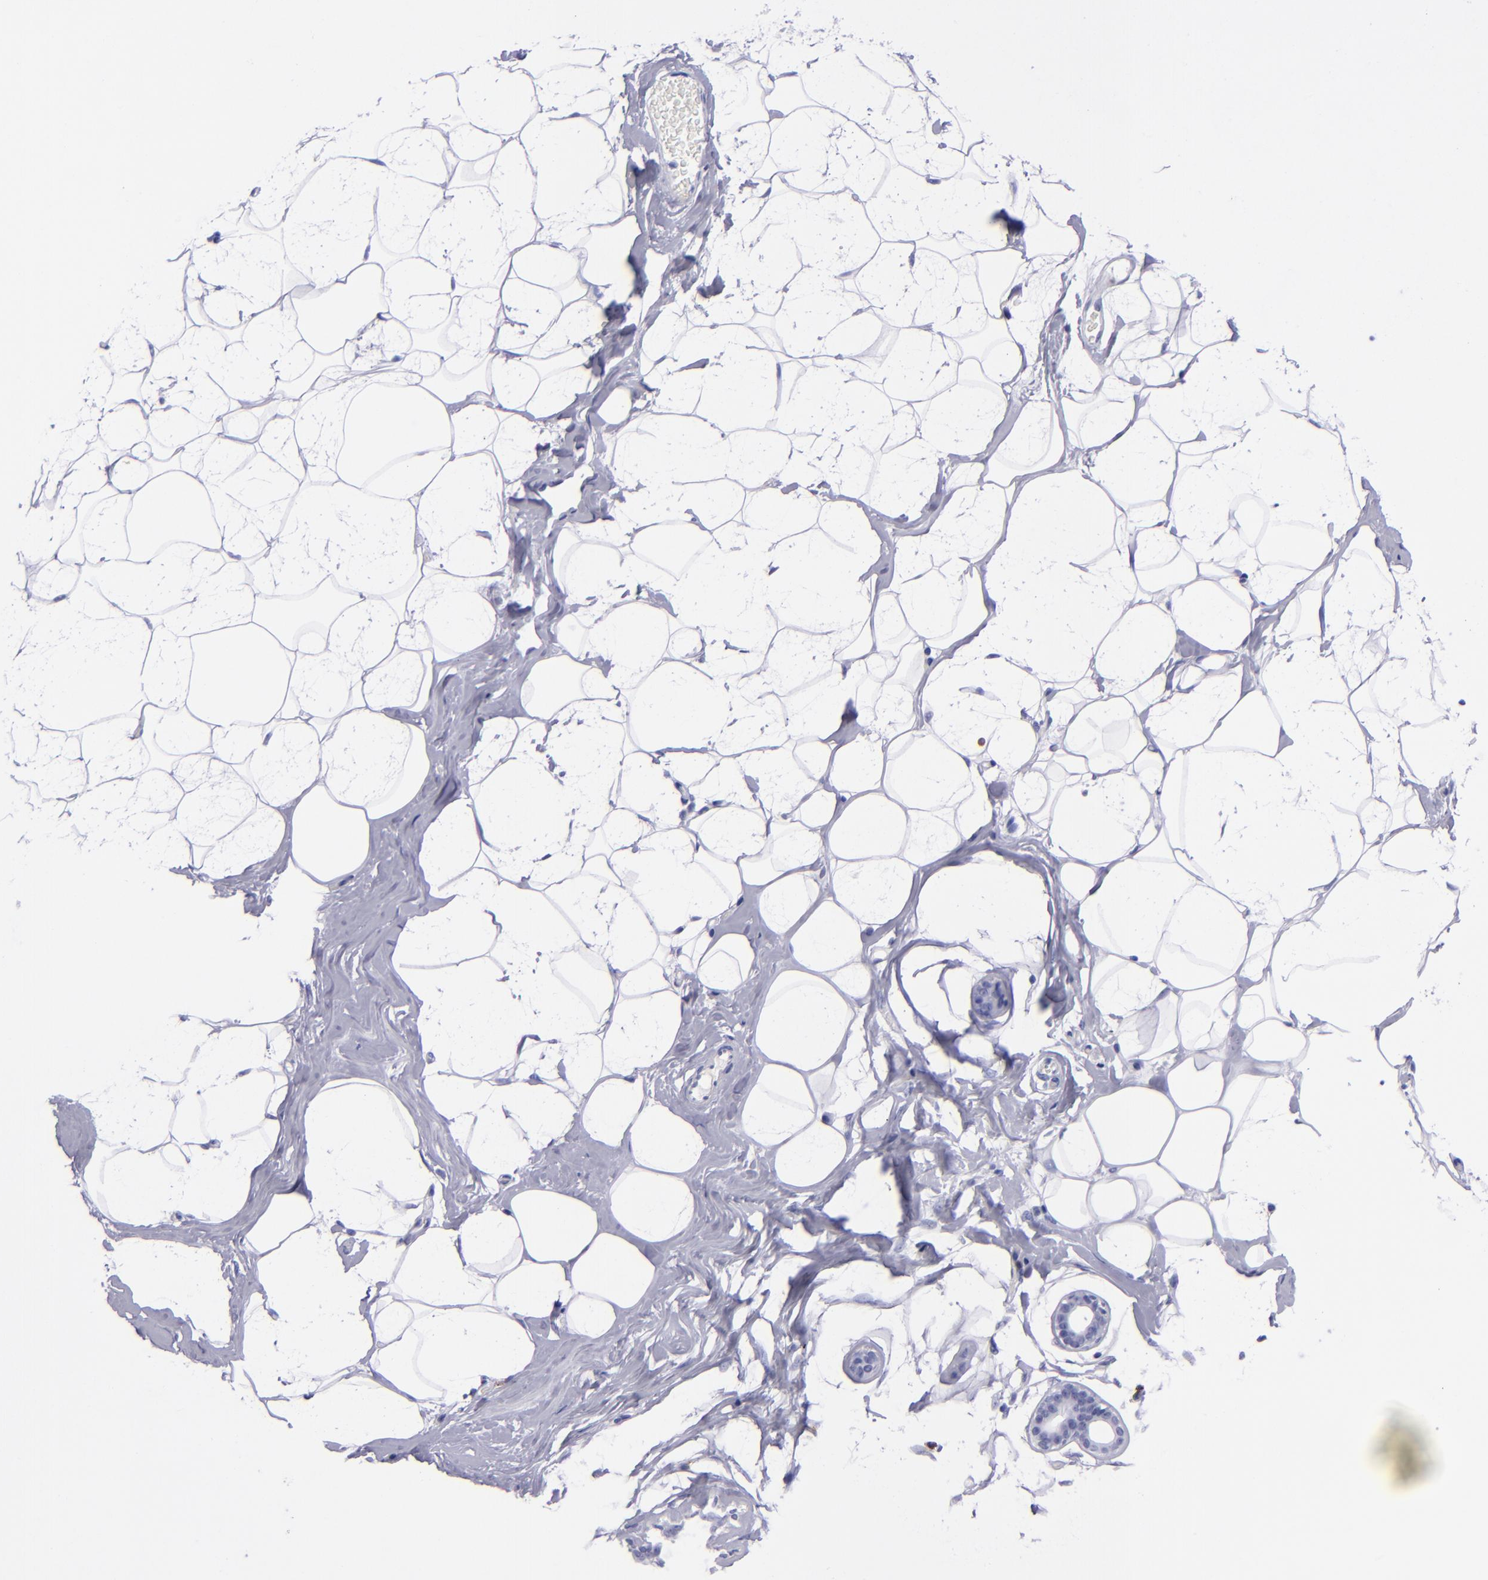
{"staining": {"intensity": "negative", "quantity": "none", "location": "none"}, "tissue": "breast", "cell_type": "Adipocytes", "image_type": "normal", "snomed": [{"axis": "morphology", "description": "Normal tissue, NOS"}, {"axis": "morphology", "description": "Fibrosis, NOS"}, {"axis": "topography", "description": "Breast"}], "caption": "A histopathology image of breast stained for a protein demonstrates no brown staining in adipocytes. (DAB immunohistochemistry (IHC), high magnification).", "gene": "CD37", "patient": {"sex": "female", "age": 39}}